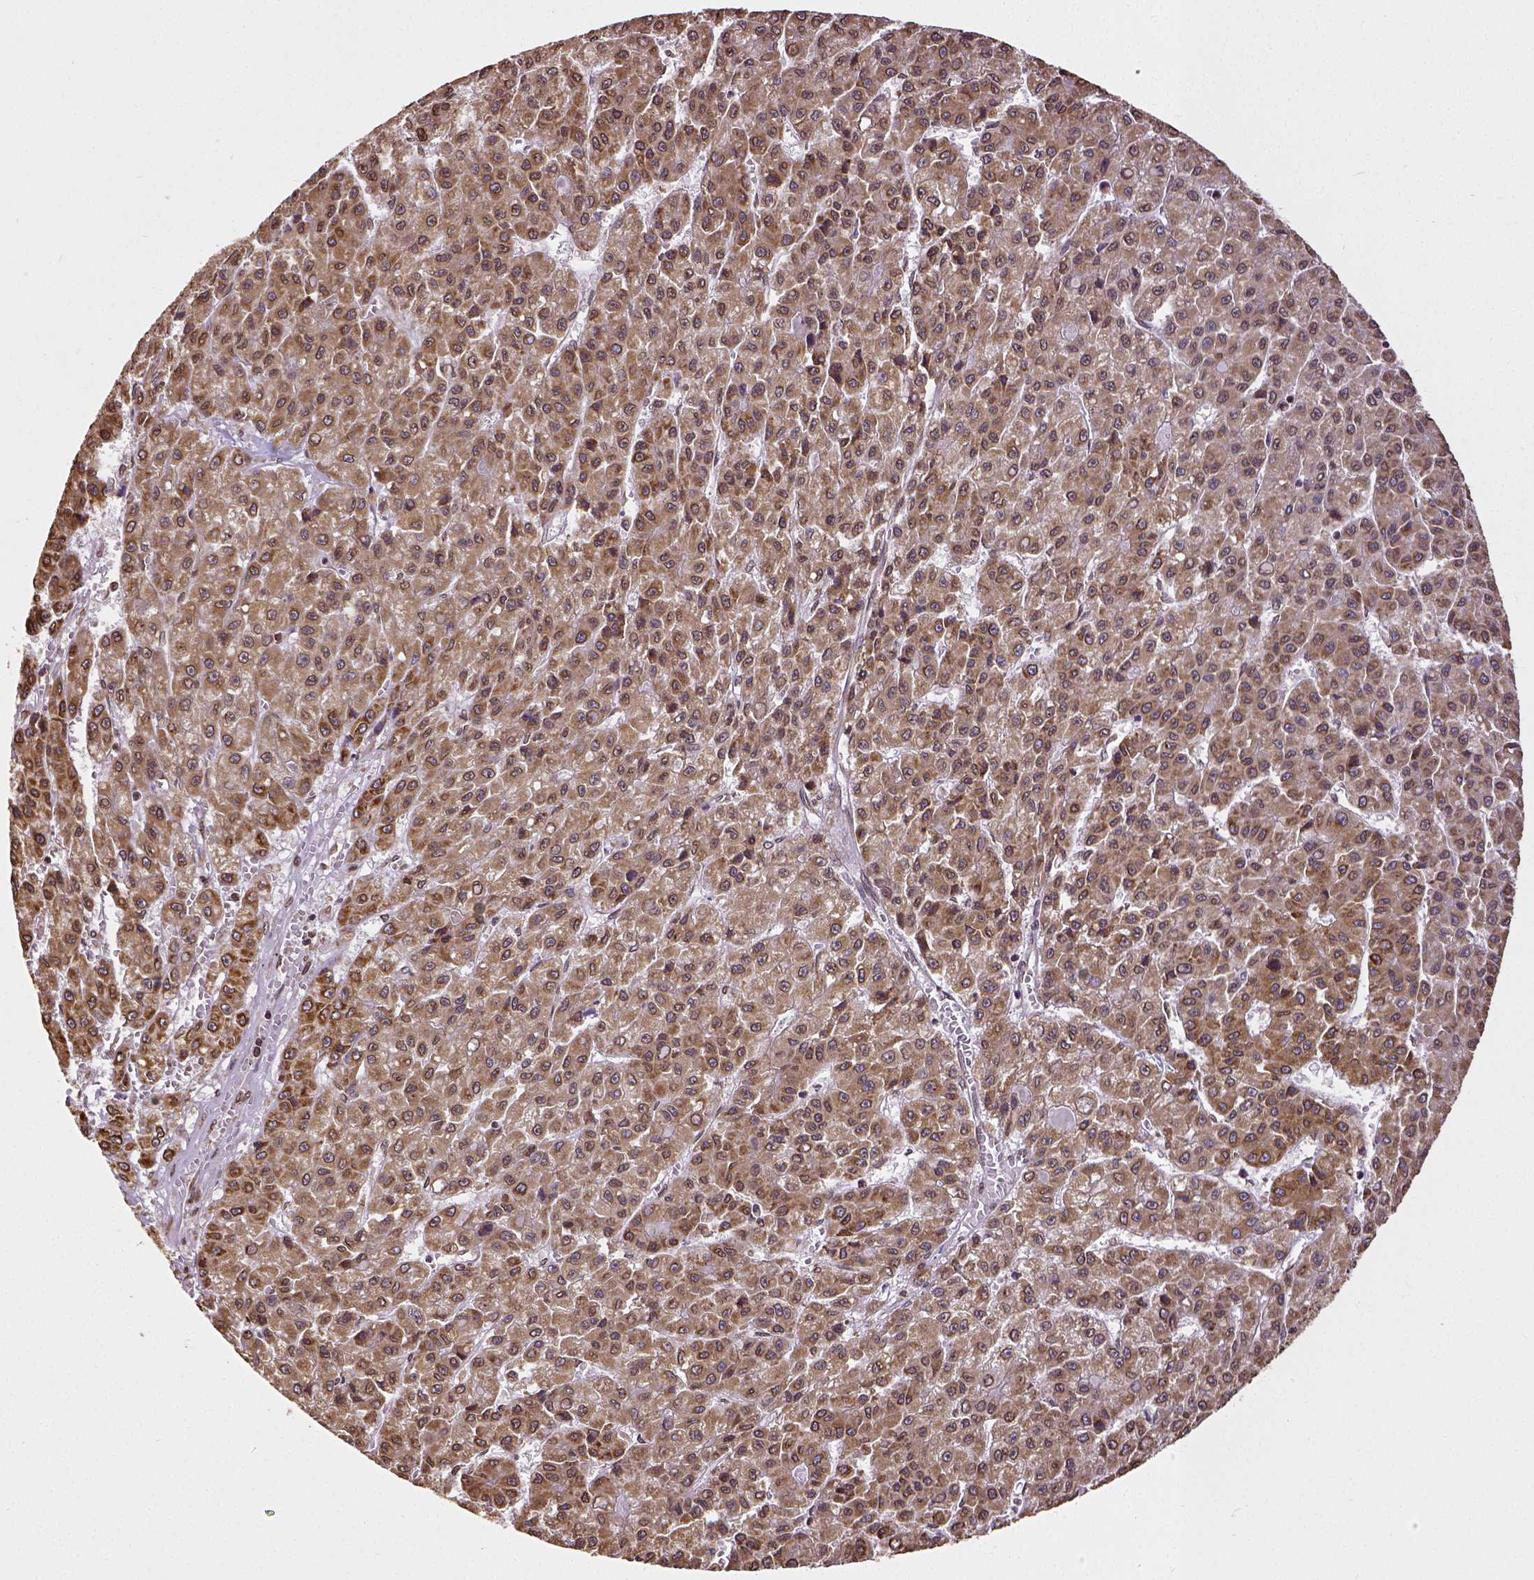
{"staining": {"intensity": "strong", "quantity": ">75%", "location": "cytoplasmic/membranous,nuclear"}, "tissue": "liver cancer", "cell_type": "Tumor cells", "image_type": "cancer", "snomed": [{"axis": "morphology", "description": "Carcinoma, Hepatocellular, NOS"}, {"axis": "topography", "description": "Liver"}], "caption": "Immunohistochemical staining of human hepatocellular carcinoma (liver) exhibits strong cytoplasmic/membranous and nuclear protein positivity in about >75% of tumor cells.", "gene": "MTDH", "patient": {"sex": "male", "age": 70}}